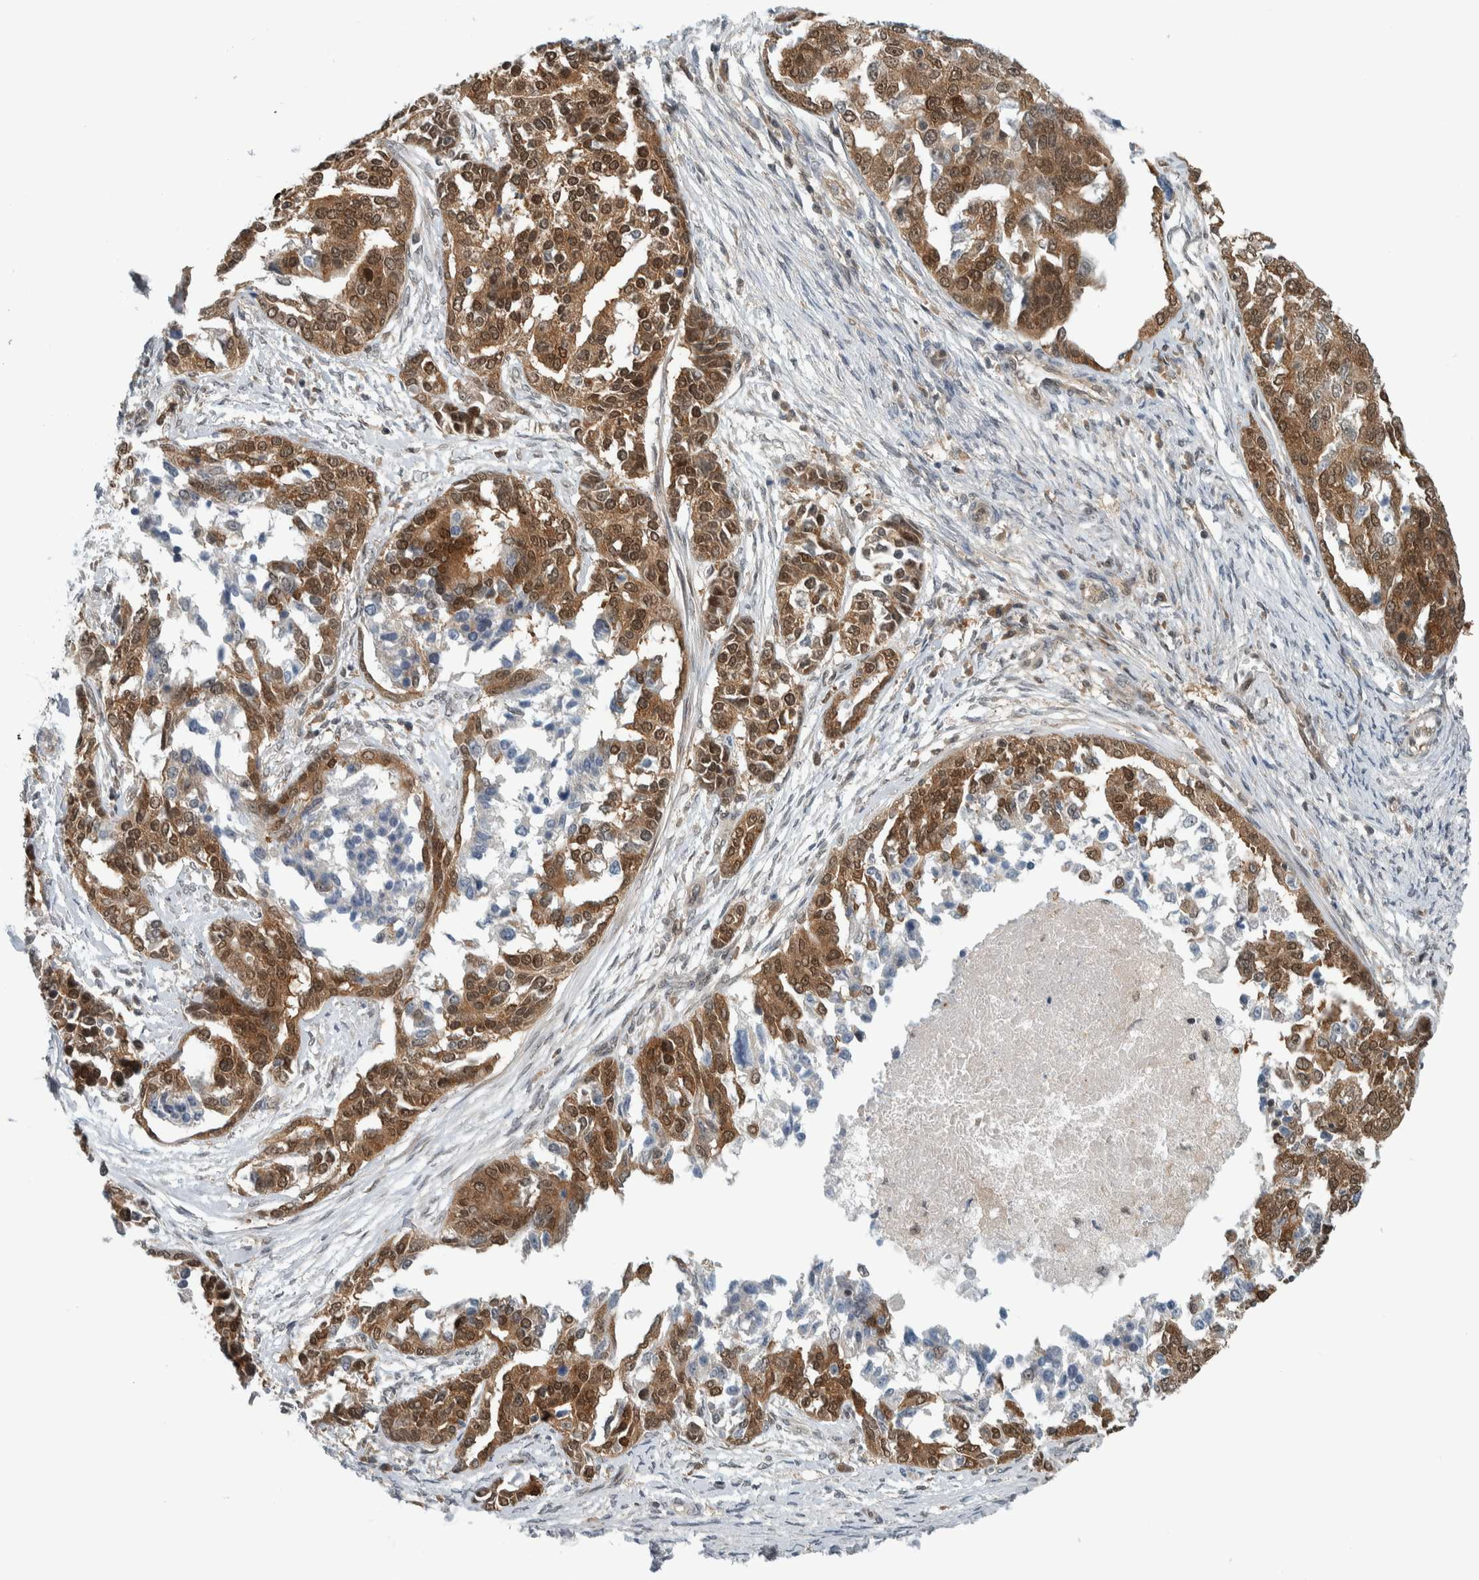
{"staining": {"intensity": "moderate", "quantity": ">75%", "location": "cytoplasmic/membranous"}, "tissue": "ovarian cancer", "cell_type": "Tumor cells", "image_type": "cancer", "snomed": [{"axis": "morphology", "description": "Cystadenocarcinoma, serous, NOS"}, {"axis": "topography", "description": "Ovary"}], "caption": "Protein analysis of ovarian cancer tissue exhibits moderate cytoplasmic/membranous expression in approximately >75% of tumor cells.", "gene": "CCDC43", "patient": {"sex": "female", "age": 44}}